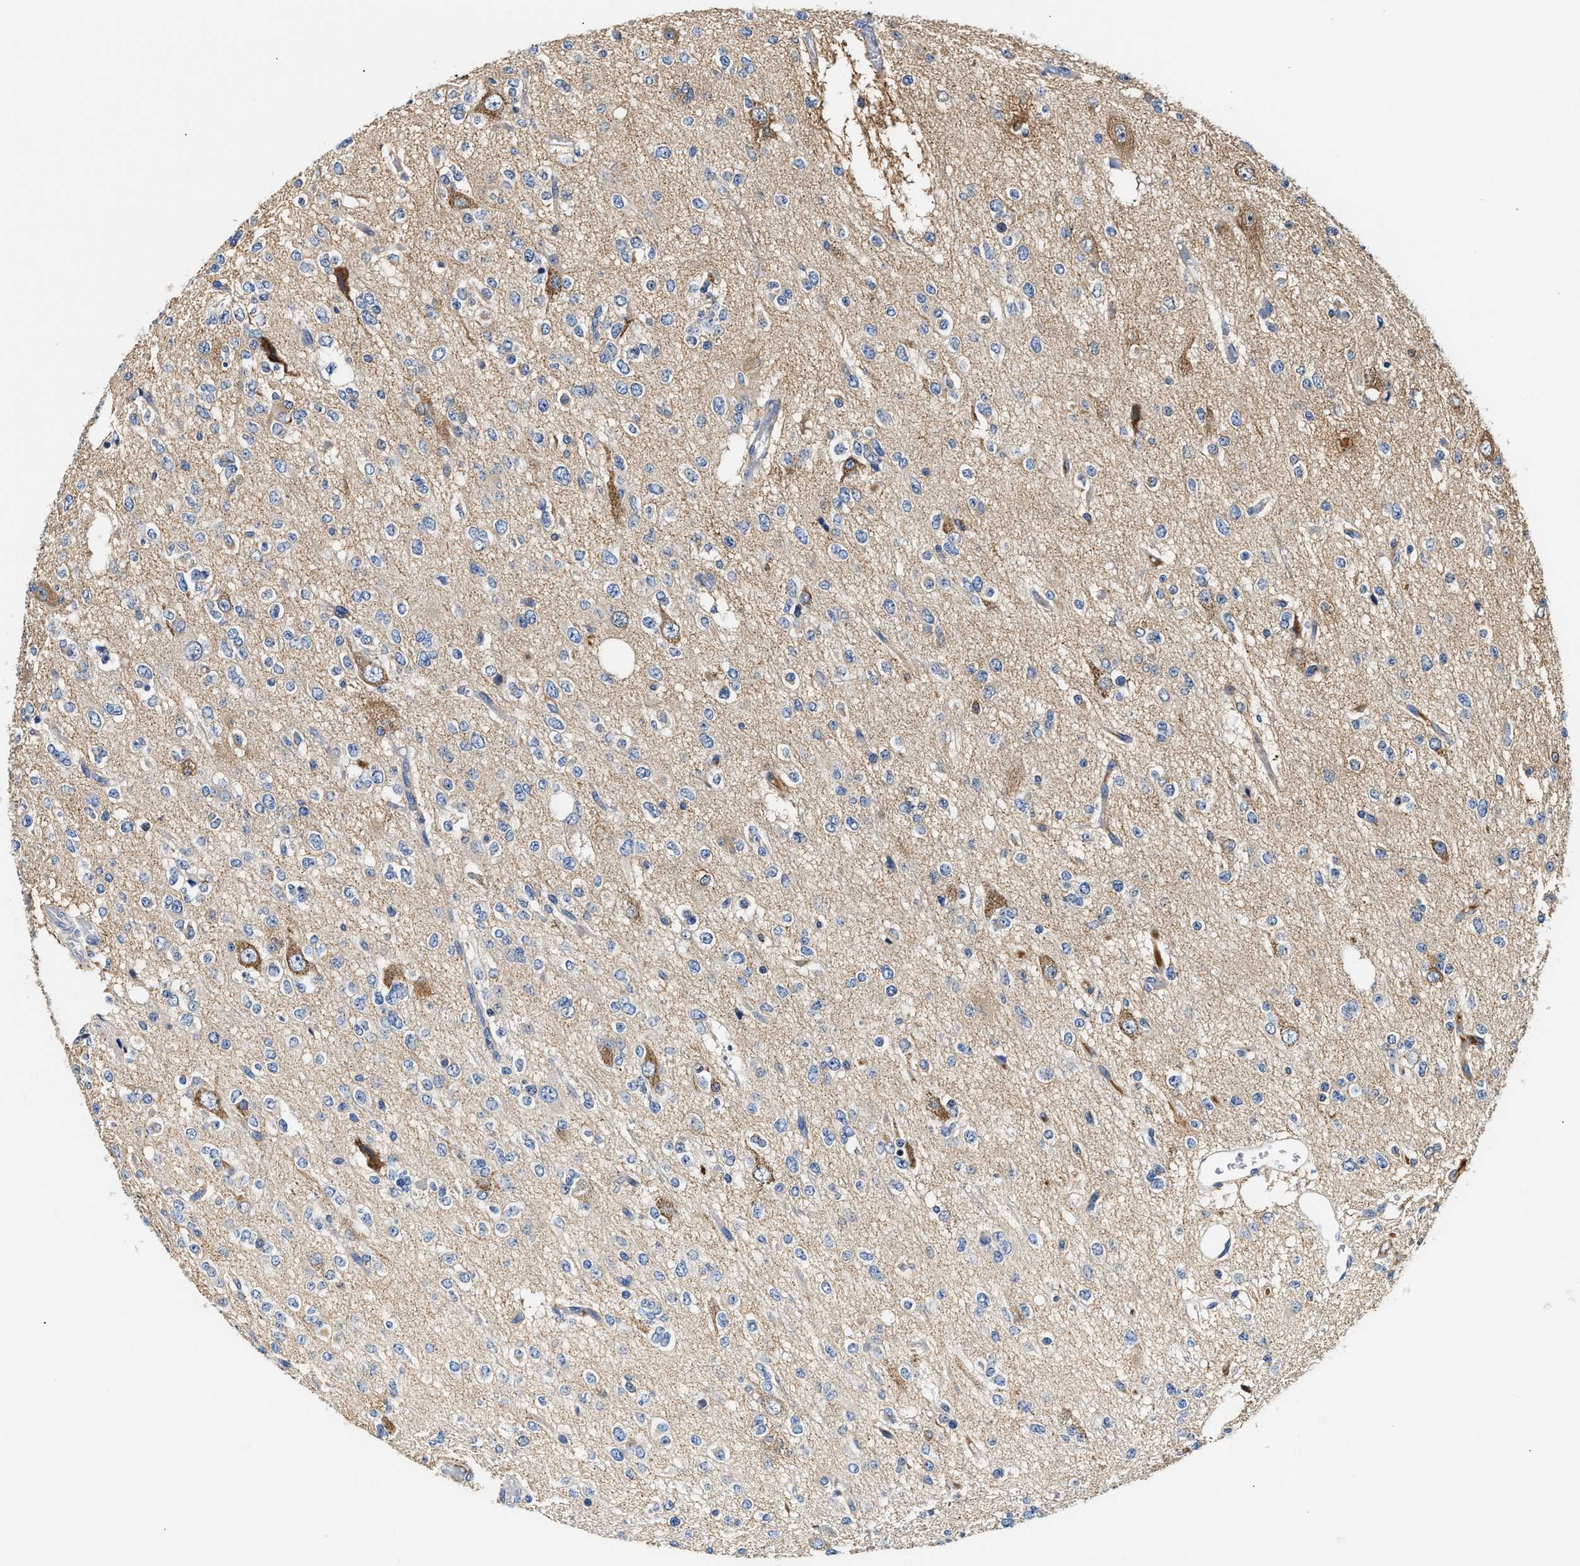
{"staining": {"intensity": "negative", "quantity": "none", "location": "none"}, "tissue": "glioma", "cell_type": "Tumor cells", "image_type": "cancer", "snomed": [{"axis": "morphology", "description": "Glioma, malignant, Low grade"}, {"axis": "topography", "description": "Brain"}], "caption": "Immunohistochemistry (IHC) of low-grade glioma (malignant) reveals no staining in tumor cells.", "gene": "TUT7", "patient": {"sex": "male", "age": 38}}